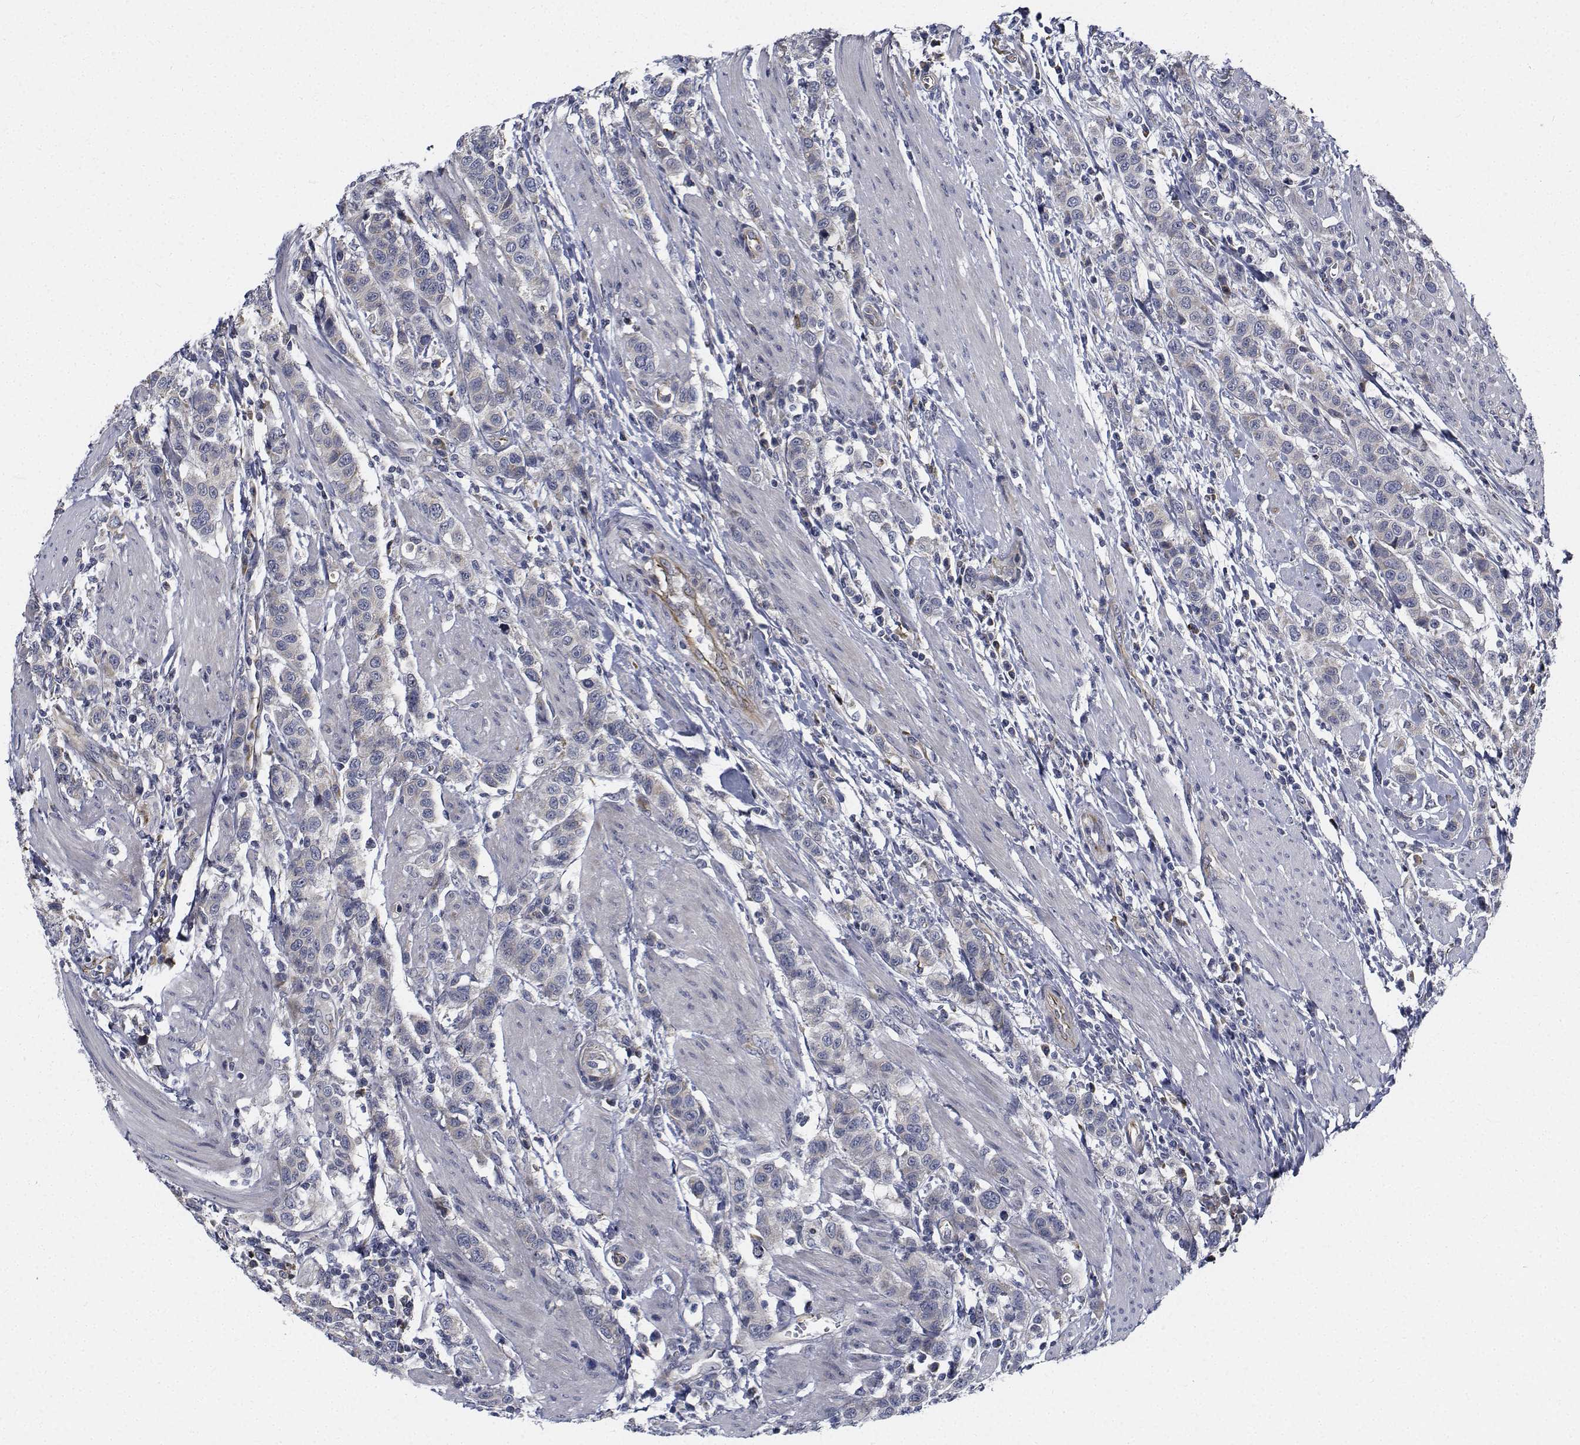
{"staining": {"intensity": "negative", "quantity": "none", "location": "none"}, "tissue": "urothelial cancer", "cell_type": "Tumor cells", "image_type": "cancer", "snomed": [{"axis": "morphology", "description": "Urothelial carcinoma, High grade"}, {"axis": "topography", "description": "Urinary bladder"}], "caption": "Immunohistochemical staining of human urothelial cancer shows no significant positivity in tumor cells. The staining is performed using DAB (3,3'-diaminobenzidine) brown chromogen with nuclei counter-stained in using hematoxylin.", "gene": "TTBK1", "patient": {"sex": "female", "age": 58}}